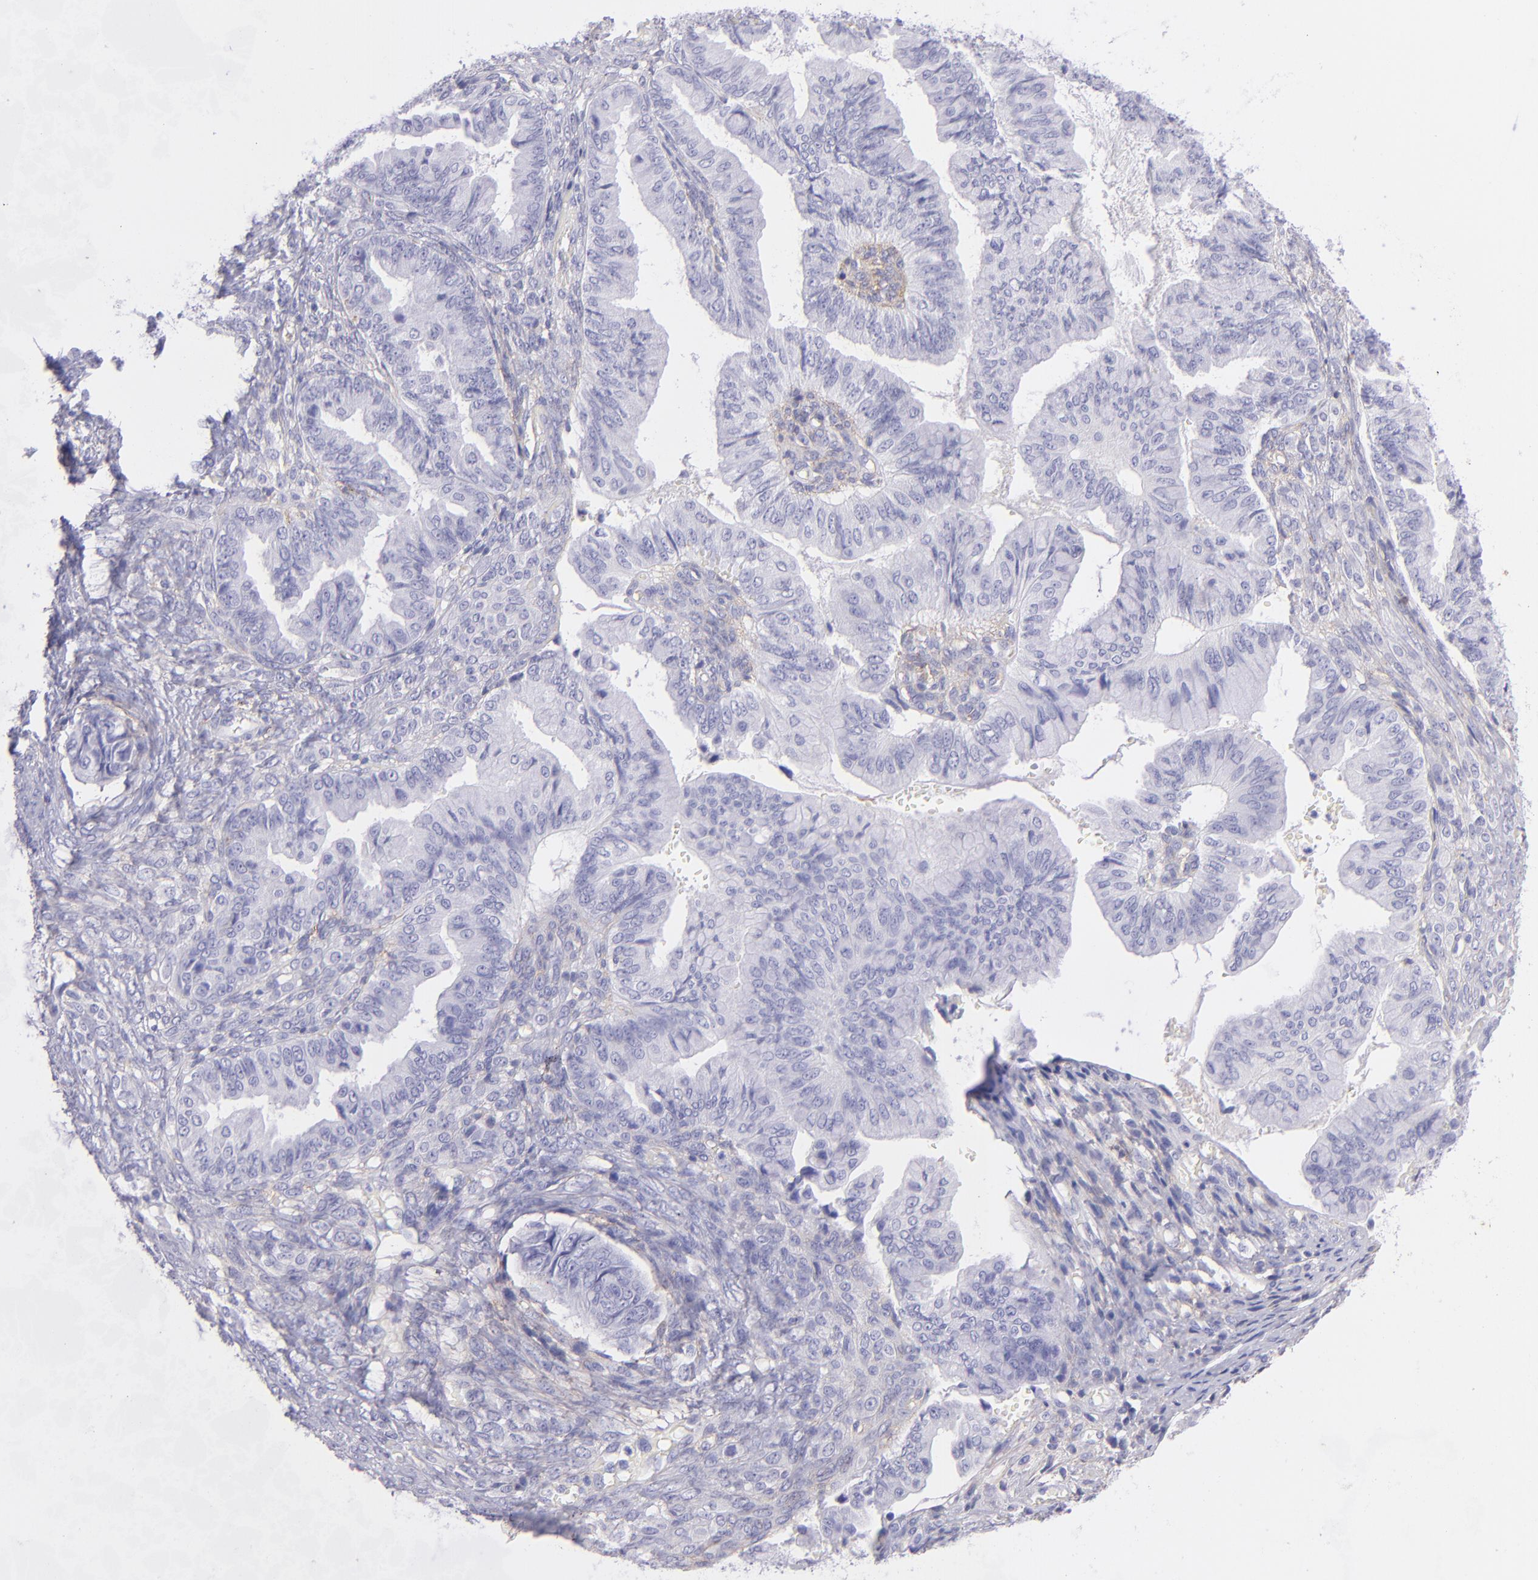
{"staining": {"intensity": "negative", "quantity": "none", "location": "none"}, "tissue": "ovarian cancer", "cell_type": "Tumor cells", "image_type": "cancer", "snomed": [{"axis": "morphology", "description": "Cystadenocarcinoma, mucinous, NOS"}, {"axis": "topography", "description": "Ovary"}], "caption": "This is an IHC micrograph of human ovarian mucinous cystadenocarcinoma. There is no staining in tumor cells.", "gene": "CD81", "patient": {"sex": "female", "age": 36}}